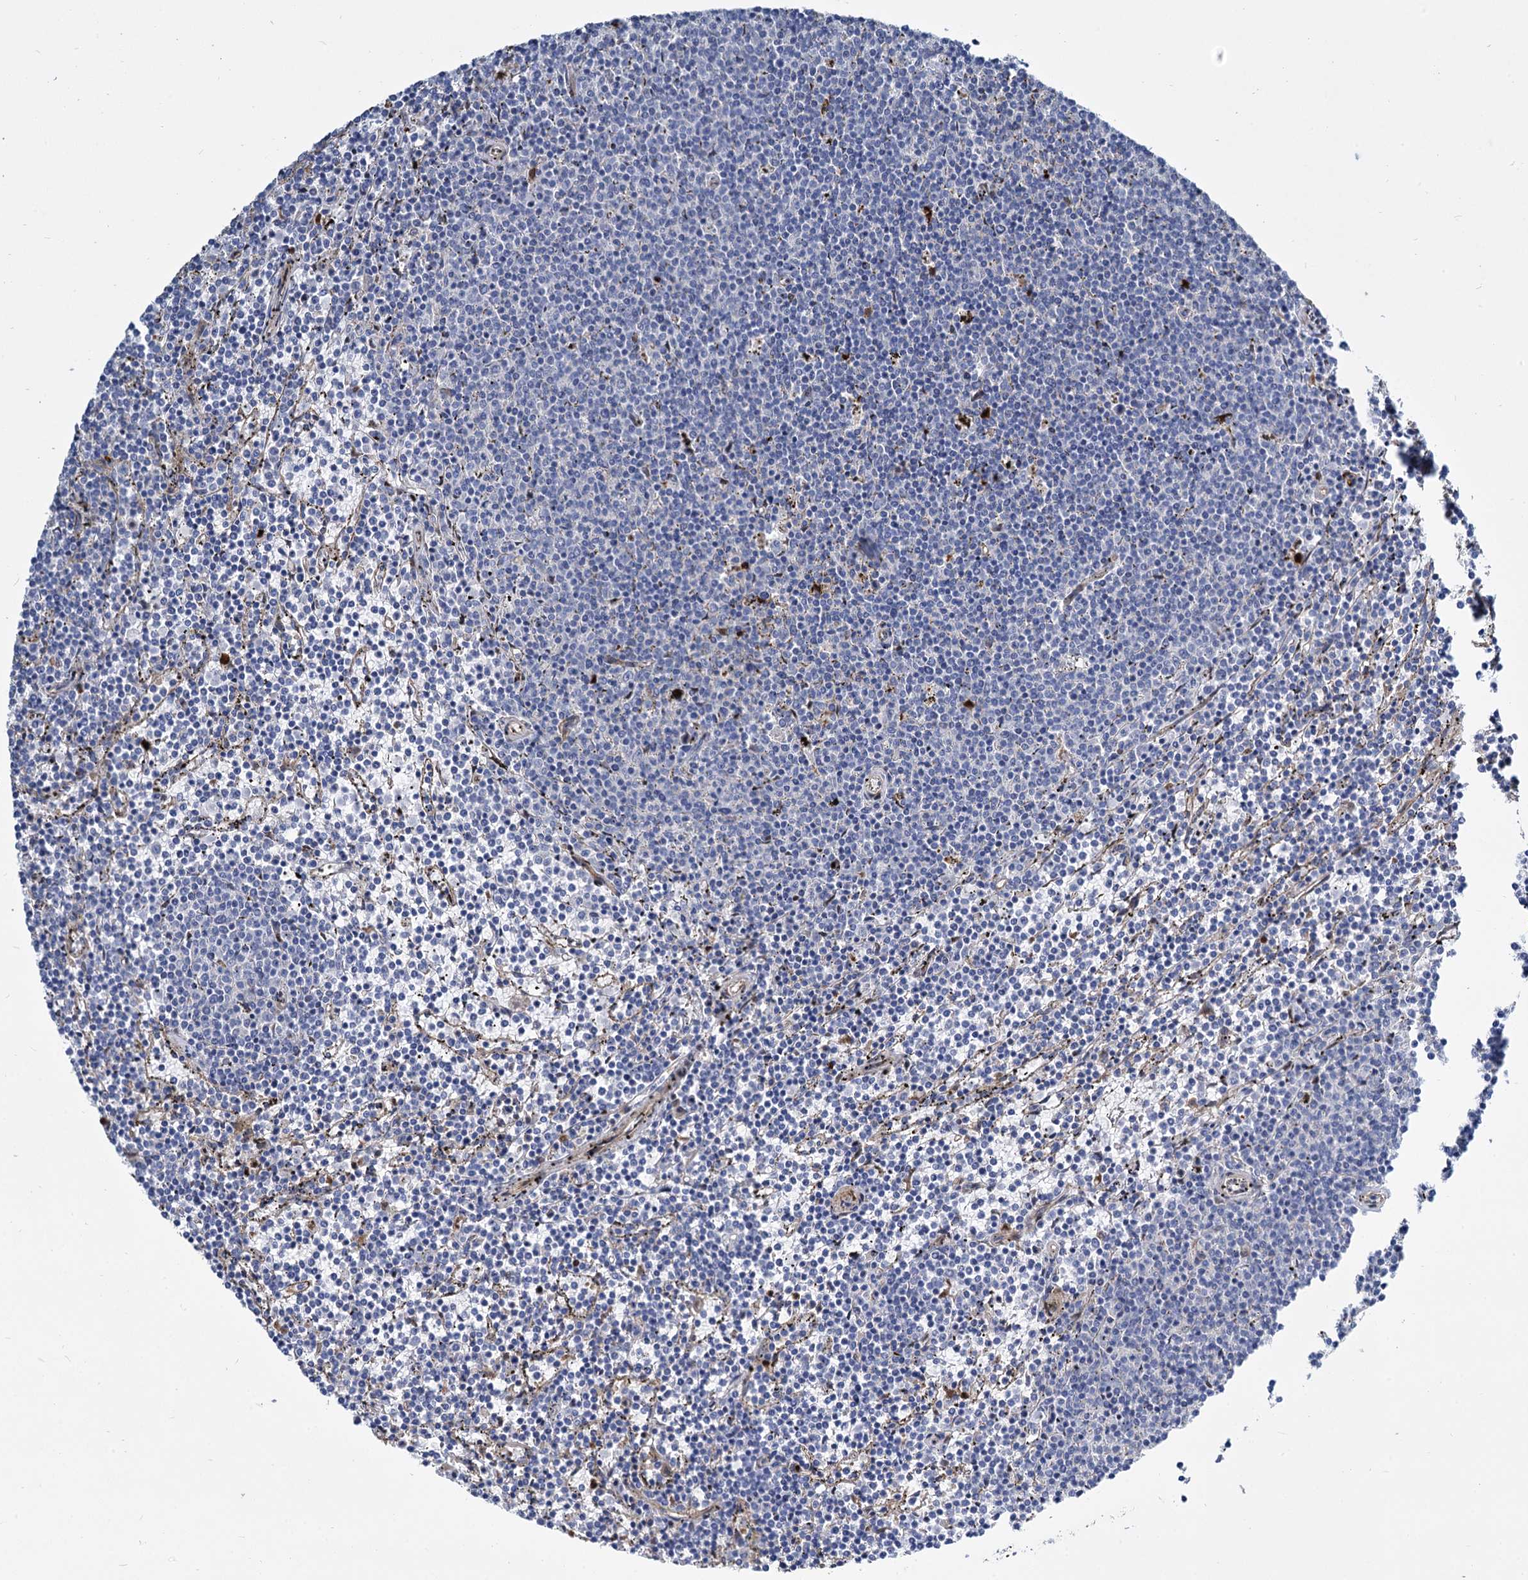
{"staining": {"intensity": "negative", "quantity": "none", "location": "none"}, "tissue": "lymphoma", "cell_type": "Tumor cells", "image_type": "cancer", "snomed": [{"axis": "morphology", "description": "Malignant lymphoma, non-Hodgkin's type, Low grade"}, {"axis": "topography", "description": "Spleen"}], "caption": "Tumor cells are negative for brown protein staining in lymphoma.", "gene": "TRIM77", "patient": {"sex": "female", "age": 50}}